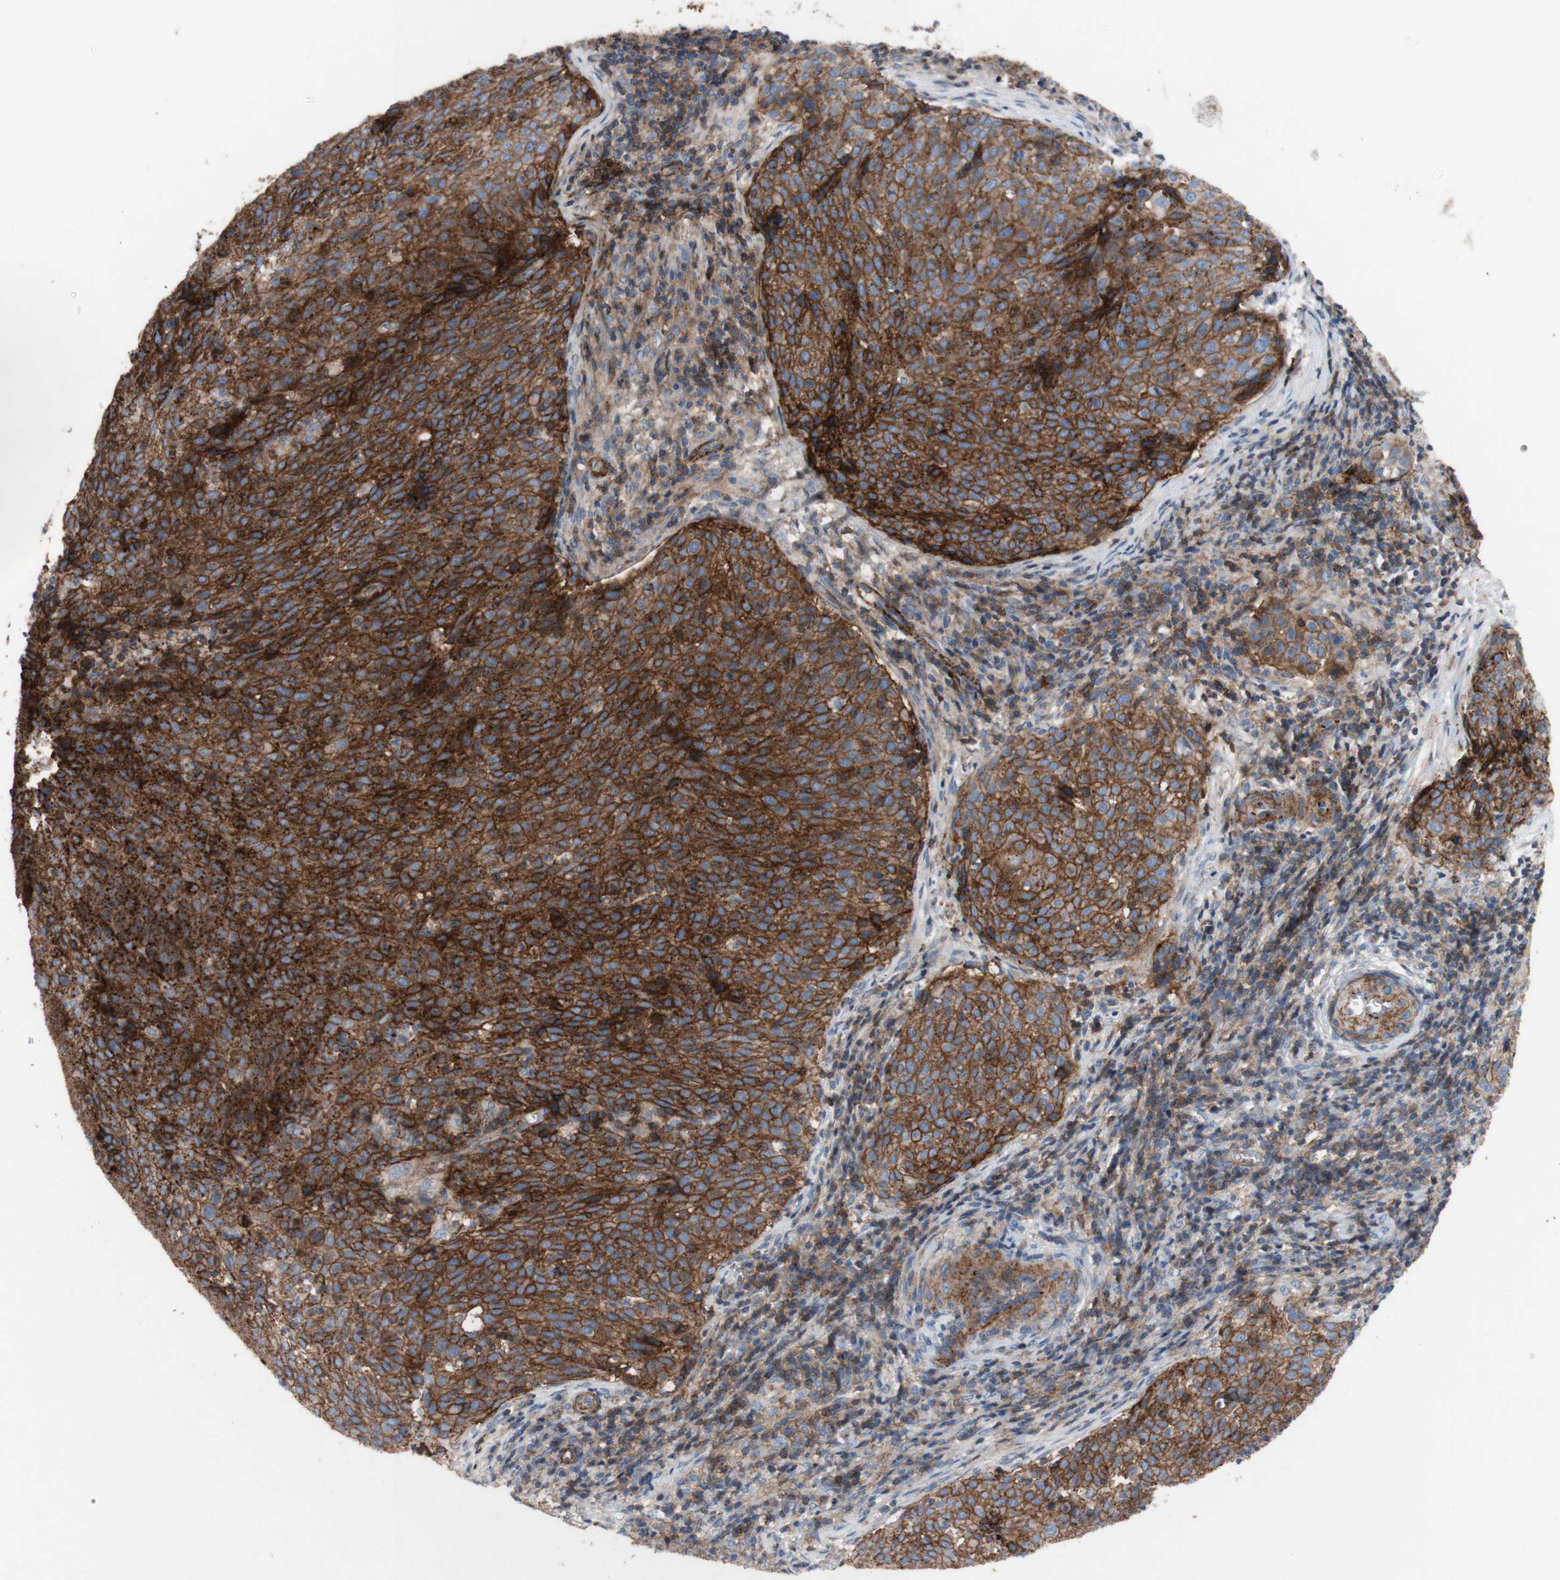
{"staining": {"intensity": "strong", "quantity": ">75%", "location": "cytoplasmic/membranous"}, "tissue": "cervical cancer", "cell_type": "Tumor cells", "image_type": "cancer", "snomed": [{"axis": "morphology", "description": "Squamous cell carcinoma, NOS"}, {"axis": "topography", "description": "Cervix"}], "caption": "Cervical cancer tissue exhibits strong cytoplasmic/membranous positivity in approximately >75% of tumor cells, visualized by immunohistochemistry.", "gene": "ATP2A3", "patient": {"sex": "female", "age": 38}}